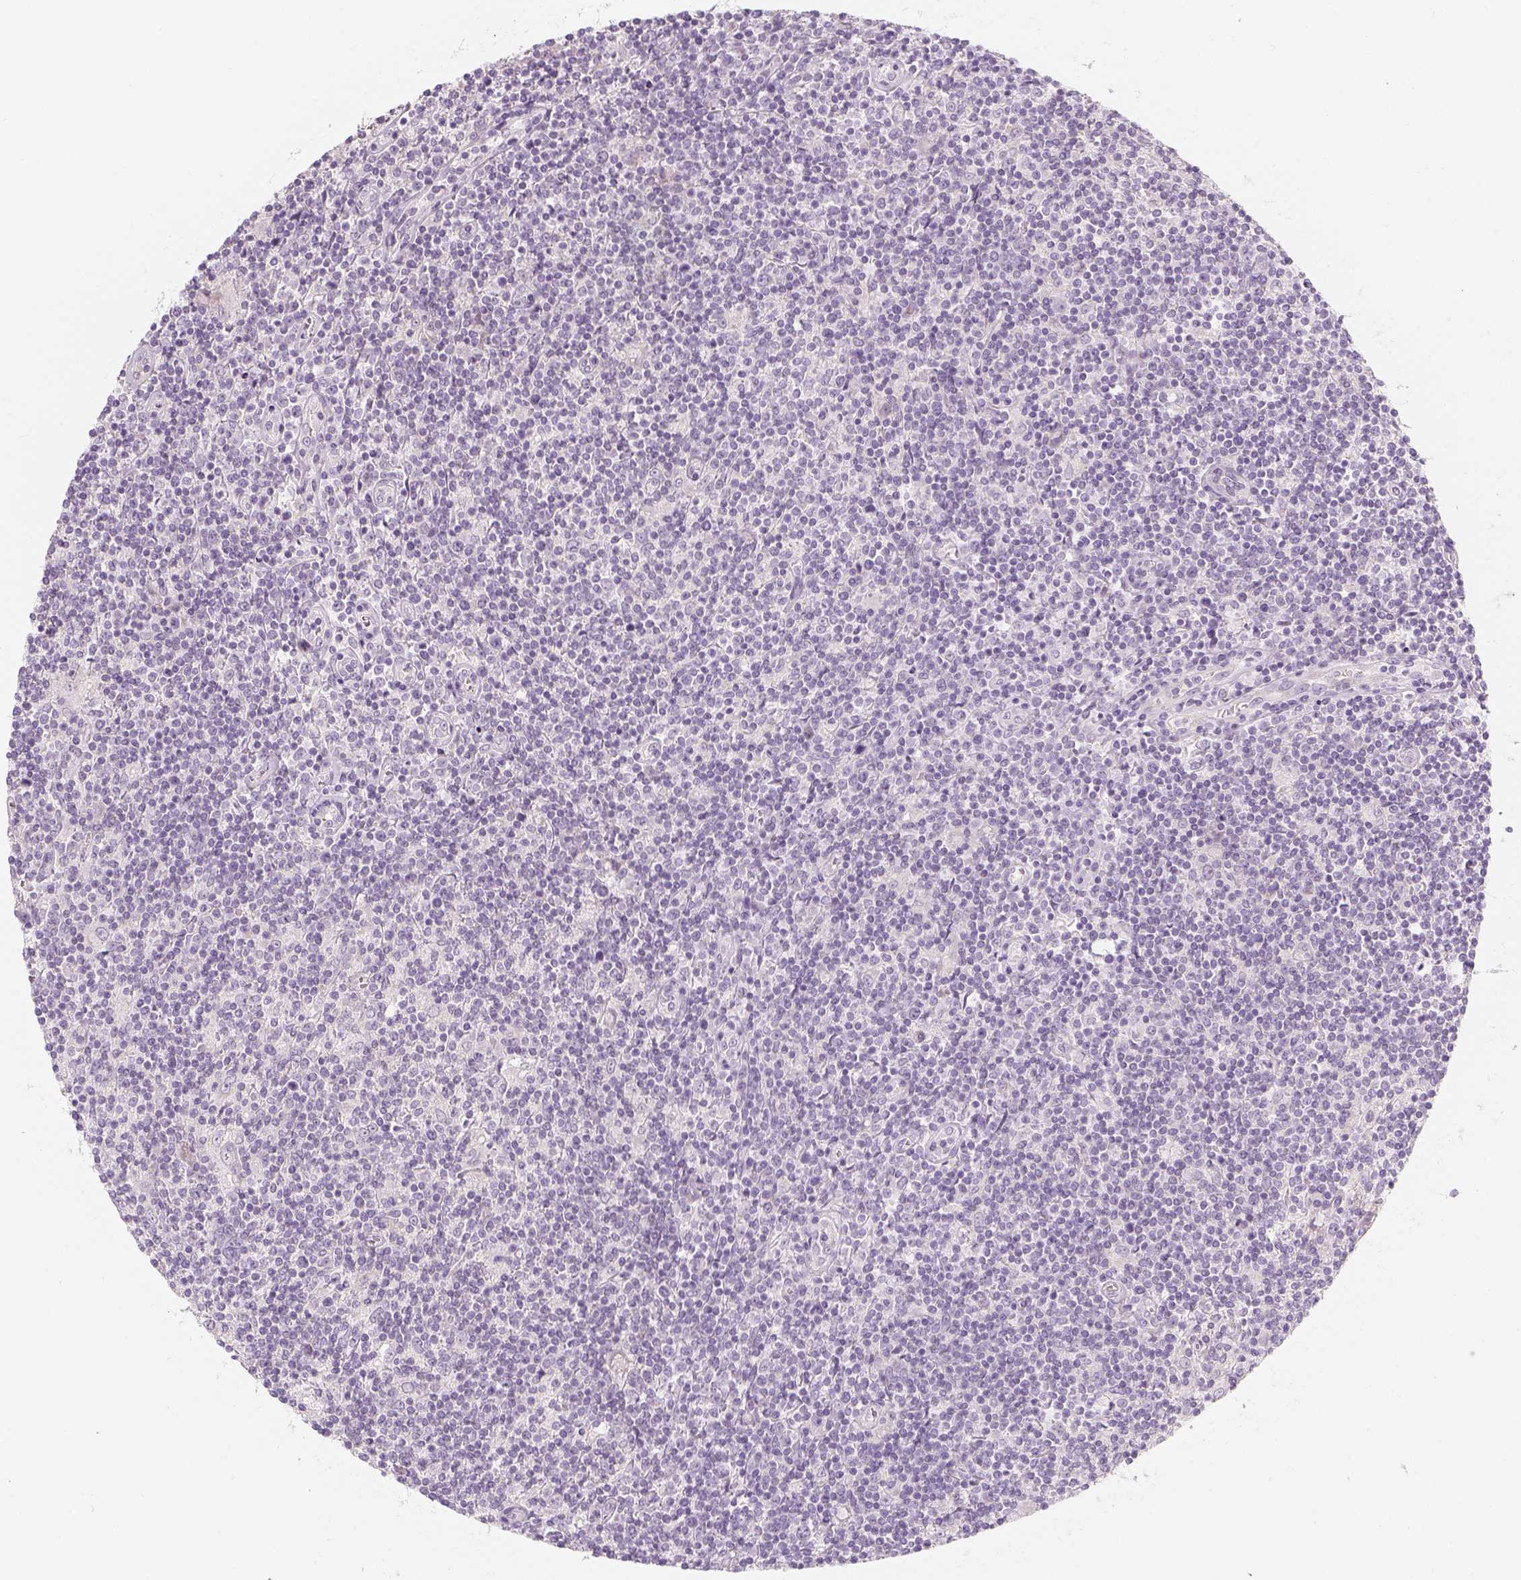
{"staining": {"intensity": "negative", "quantity": "none", "location": "none"}, "tissue": "lymphoma", "cell_type": "Tumor cells", "image_type": "cancer", "snomed": [{"axis": "morphology", "description": "Hodgkin's disease, NOS"}, {"axis": "topography", "description": "Lymph node"}], "caption": "This is an immunohistochemistry photomicrograph of Hodgkin's disease. There is no positivity in tumor cells.", "gene": "PRAME", "patient": {"sex": "male", "age": 40}}